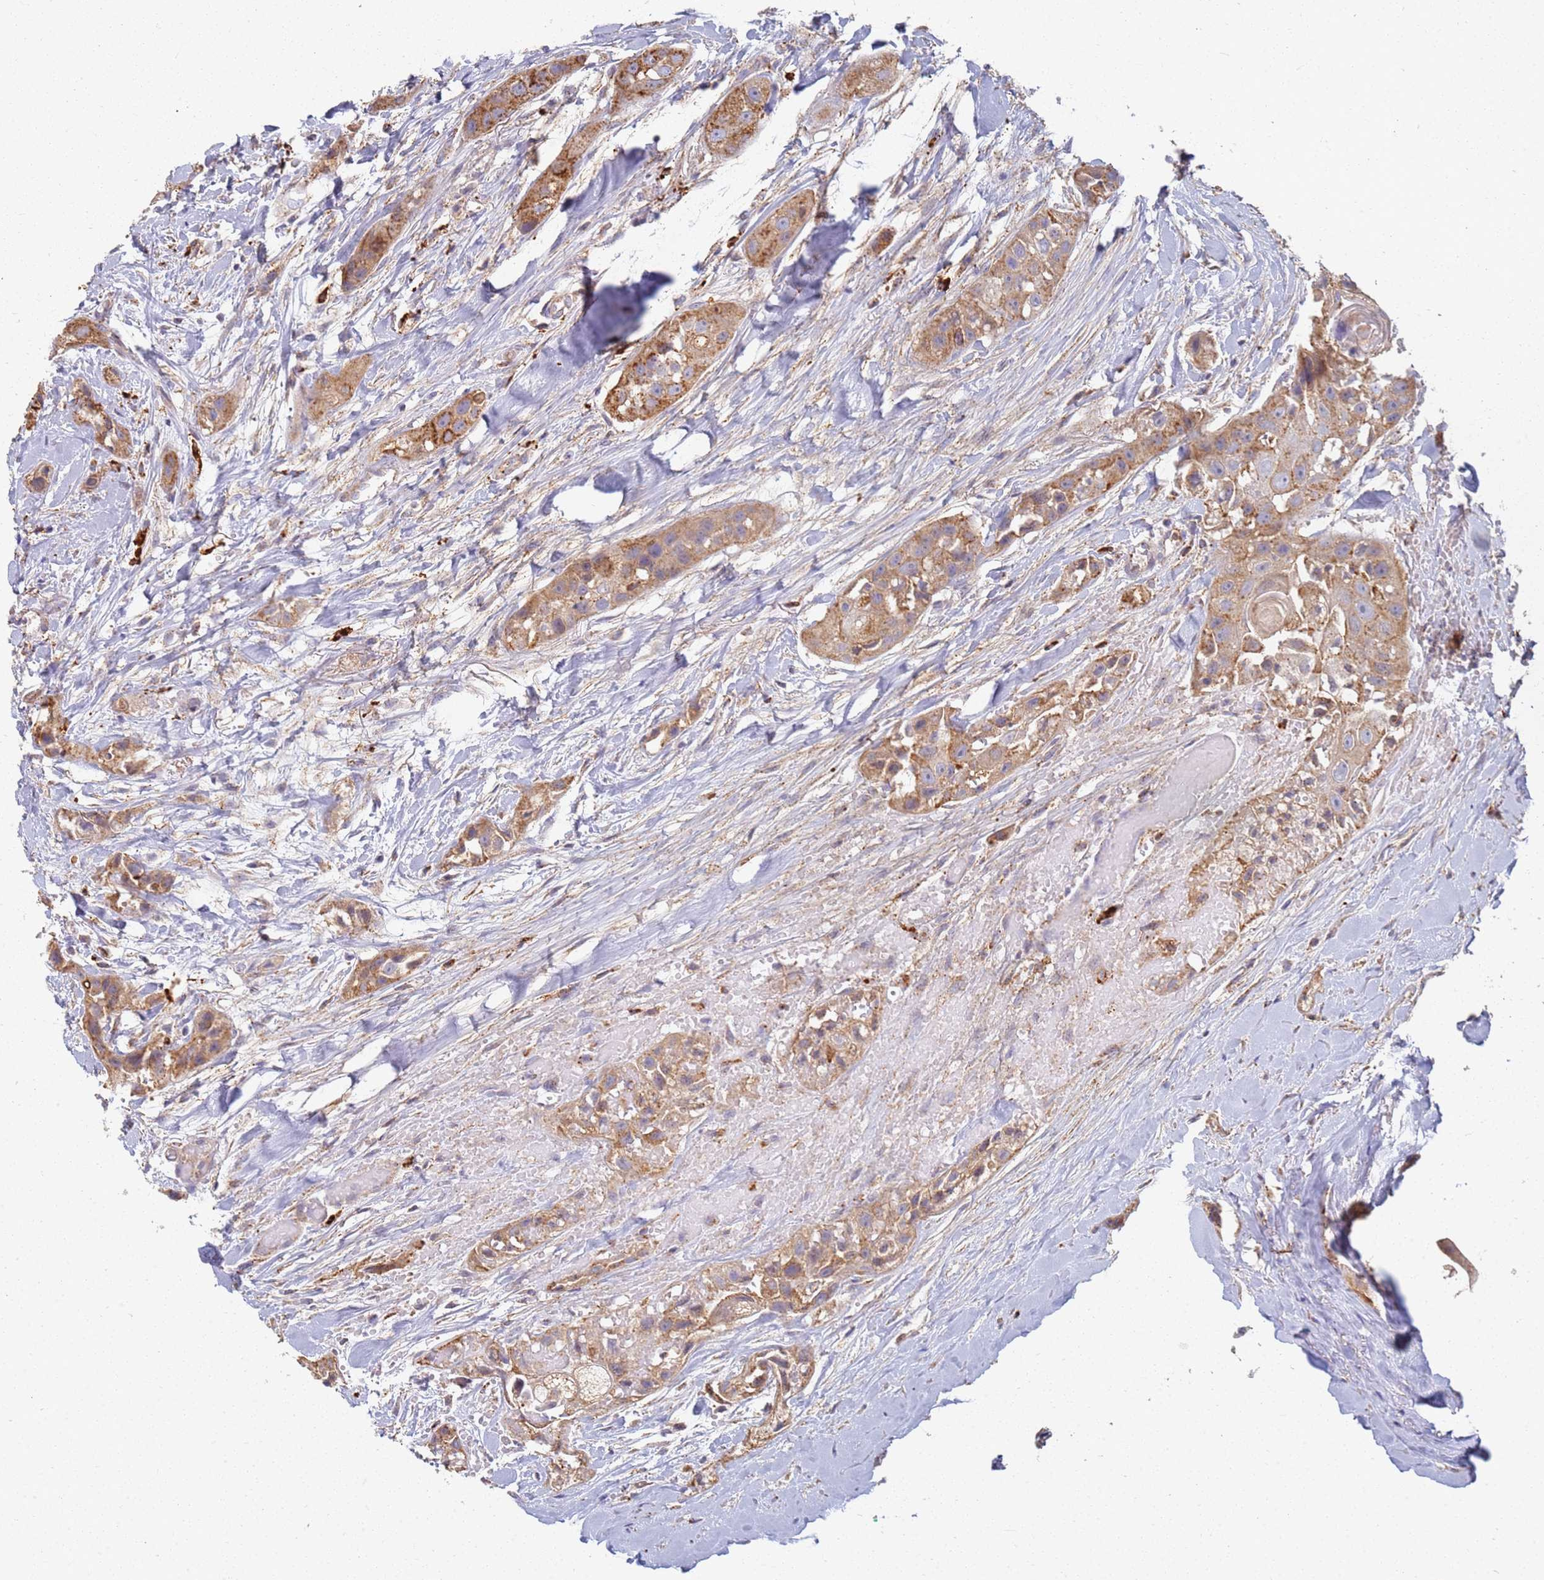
{"staining": {"intensity": "moderate", "quantity": ">75%", "location": "cytoplasmic/membranous"}, "tissue": "head and neck cancer", "cell_type": "Tumor cells", "image_type": "cancer", "snomed": [{"axis": "morphology", "description": "Normal tissue, NOS"}, {"axis": "morphology", "description": "Squamous cell carcinoma, NOS"}, {"axis": "topography", "description": "Skeletal muscle"}, {"axis": "topography", "description": "Head-Neck"}], "caption": "Immunohistochemical staining of squamous cell carcinoma (head and neck) reveals moderate cytoplasmic/membranous protein staining in approximately >75% of tumor cells. (DAB (3,3'-diaminobenzidine) IHC, brown staining for protein, blue staining for nuclei).", "gene": "TMEM229B", "patient": {"sex": "male", "age": 51}}